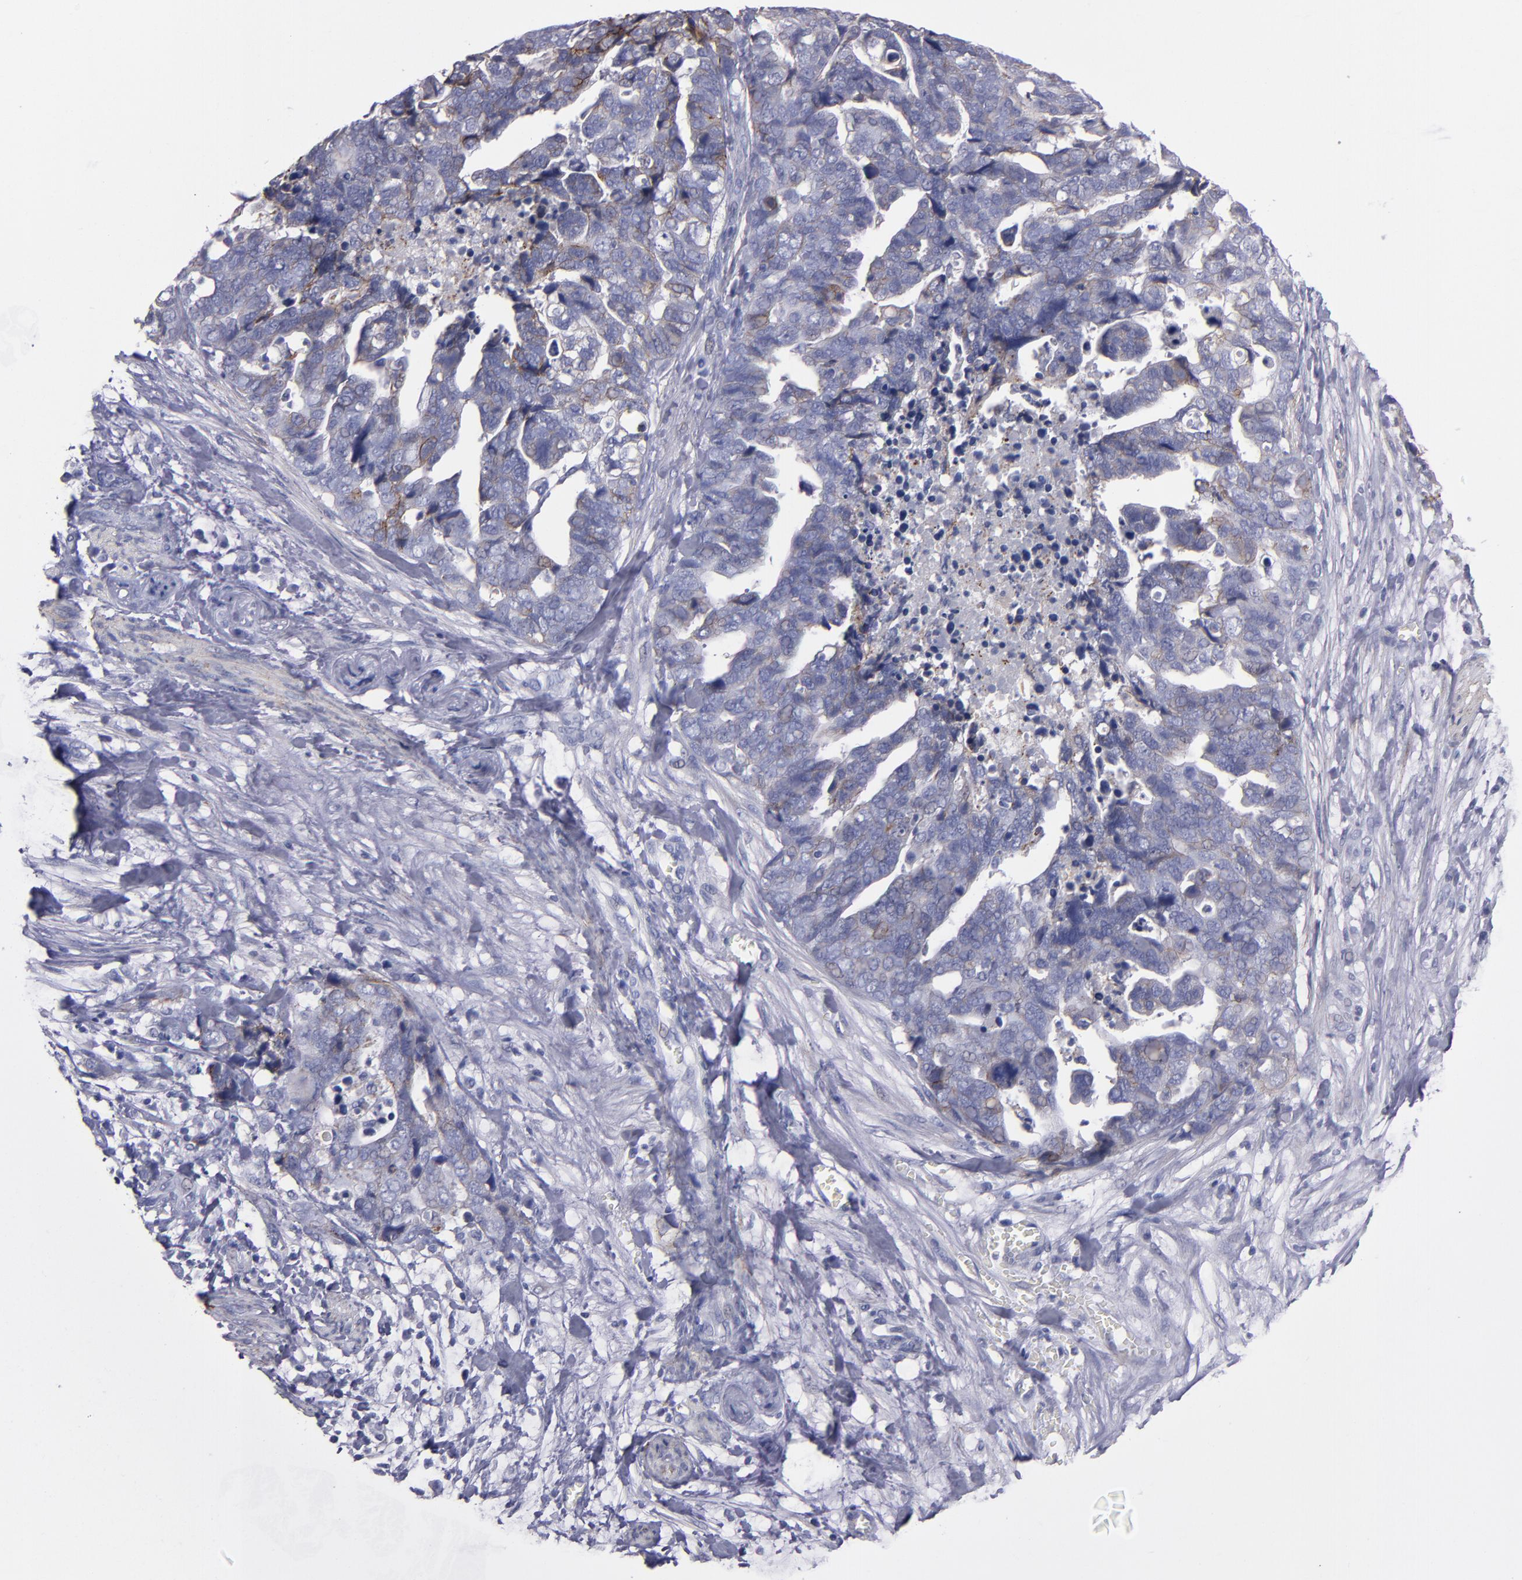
{"staining": {"intensity": "weak", "quantity": "<25%", "location": "cytoplasmic/membranous"}, "tissue": "ovarian cancer", "cell_type": "Tumor cells", "image_type": "cancer", "snomed": [{"axis": "morphology", "description": "Normal tissue, NOS"}, {"axis": "morphology", "description": "Cystadenocarcinoma, serous, NOS"}, {"axis": "topography", "description": "Fallopian tube"}, {"axis": "topography", "description": "Ovary"}], "caption": "High power microscopy image of an IHC micrograph of serous cystadenocarcinoma (ovarian), revealing no significant expression in tumor cells.", "gene": "CDH3", "patient": {"sex": "female", "age": 56}}